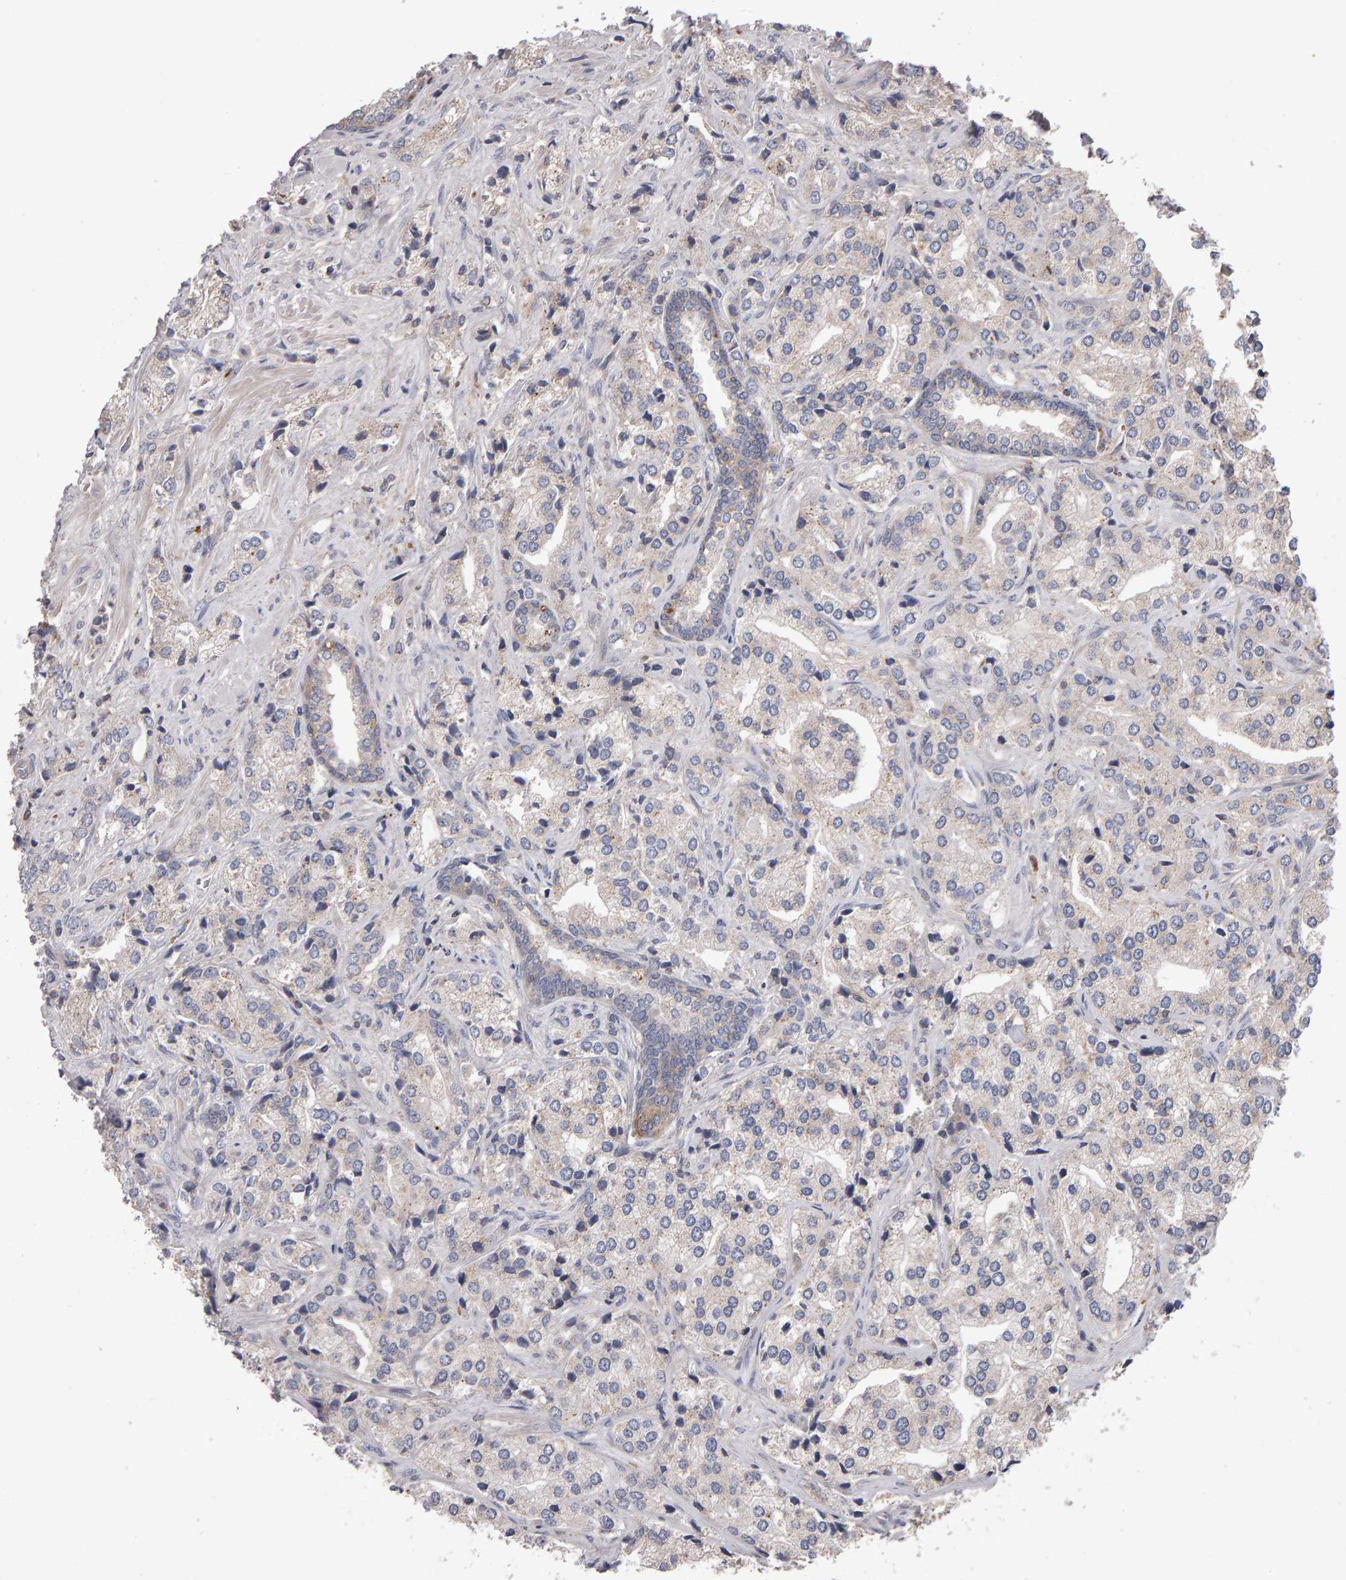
{"staining": {"intensity": "weak", "quantity": "<25%", "location": "cytoplasmic/membranous"}, "tissue": "prostate cancer", "cell_type": "Tumor cells", "image_type": "cancer", "snomed": [{"axis": "morphology", "description": "Adenocarcinoma, High grade"}, {"axis": "topography", "description": "Prostate"}], "caption": "Protein analysis of prostate high-grade adenocarcinoma shows no significant expression in tumor cells.", "gene": "PGS1", "patient": {"sex": "male", "age": 66}}